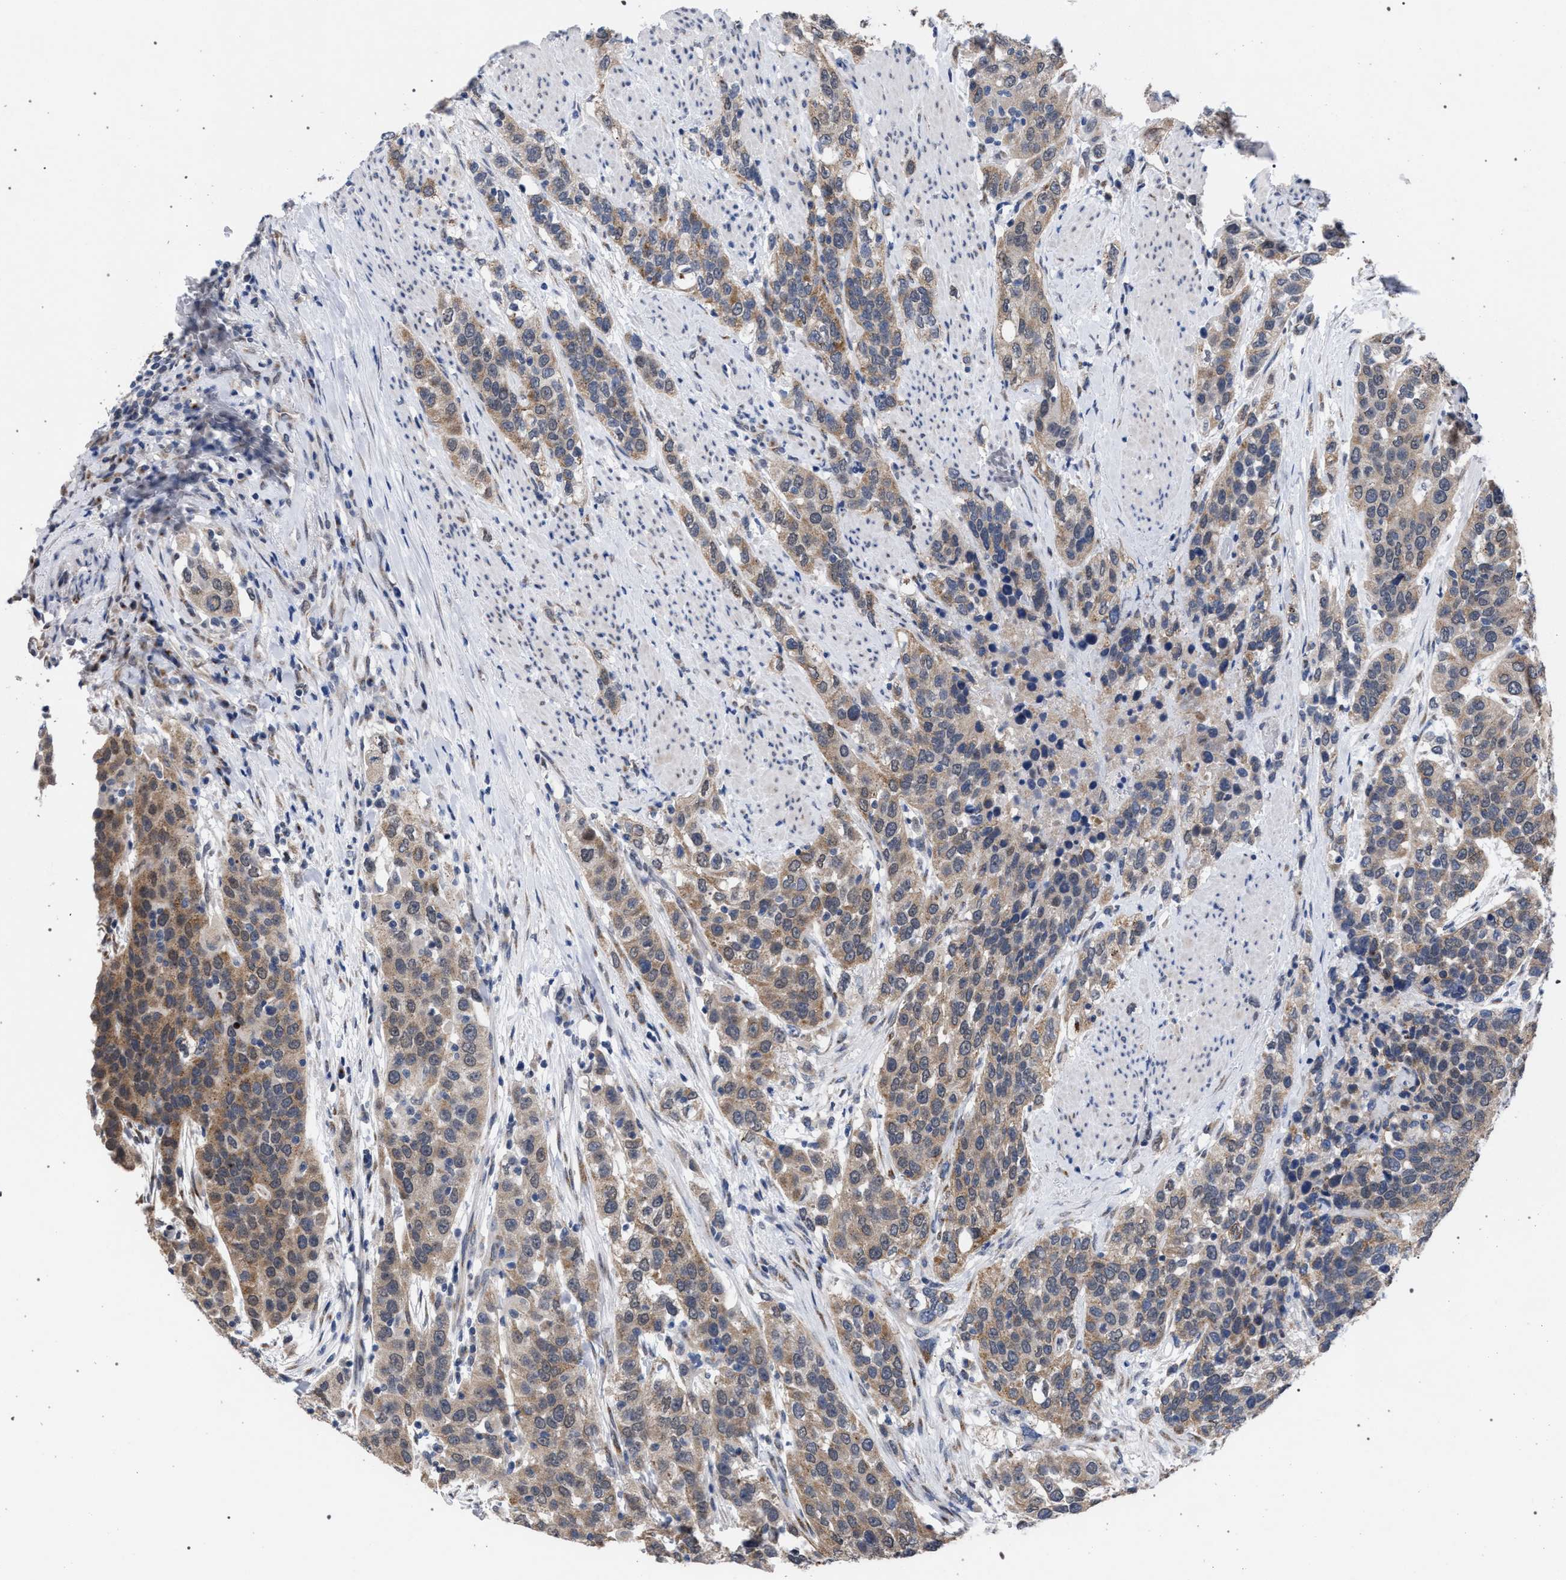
{"staining": {"intensity": "moderate", "quantity": ">75%", "location": "cytoplasmic/membranous"}, "tissue": "urothelial cancer", "cell_type": "Tumor cells", "image_type": "cancer", "snomed": [{"axis": "morphology", "description": "Urothelial carcinoma, High grade"}, {"axis": "topography", "description": "Urinary bladder"}], "caption": "Protein expression analysis of human high-grade urothelial carcinoma reveals moderate cytoplasmic/membranous positivity in approximately >75% of tumor cells.", "gene": "GOLGA2", "patient": {"sex": "female", "age": 80}}